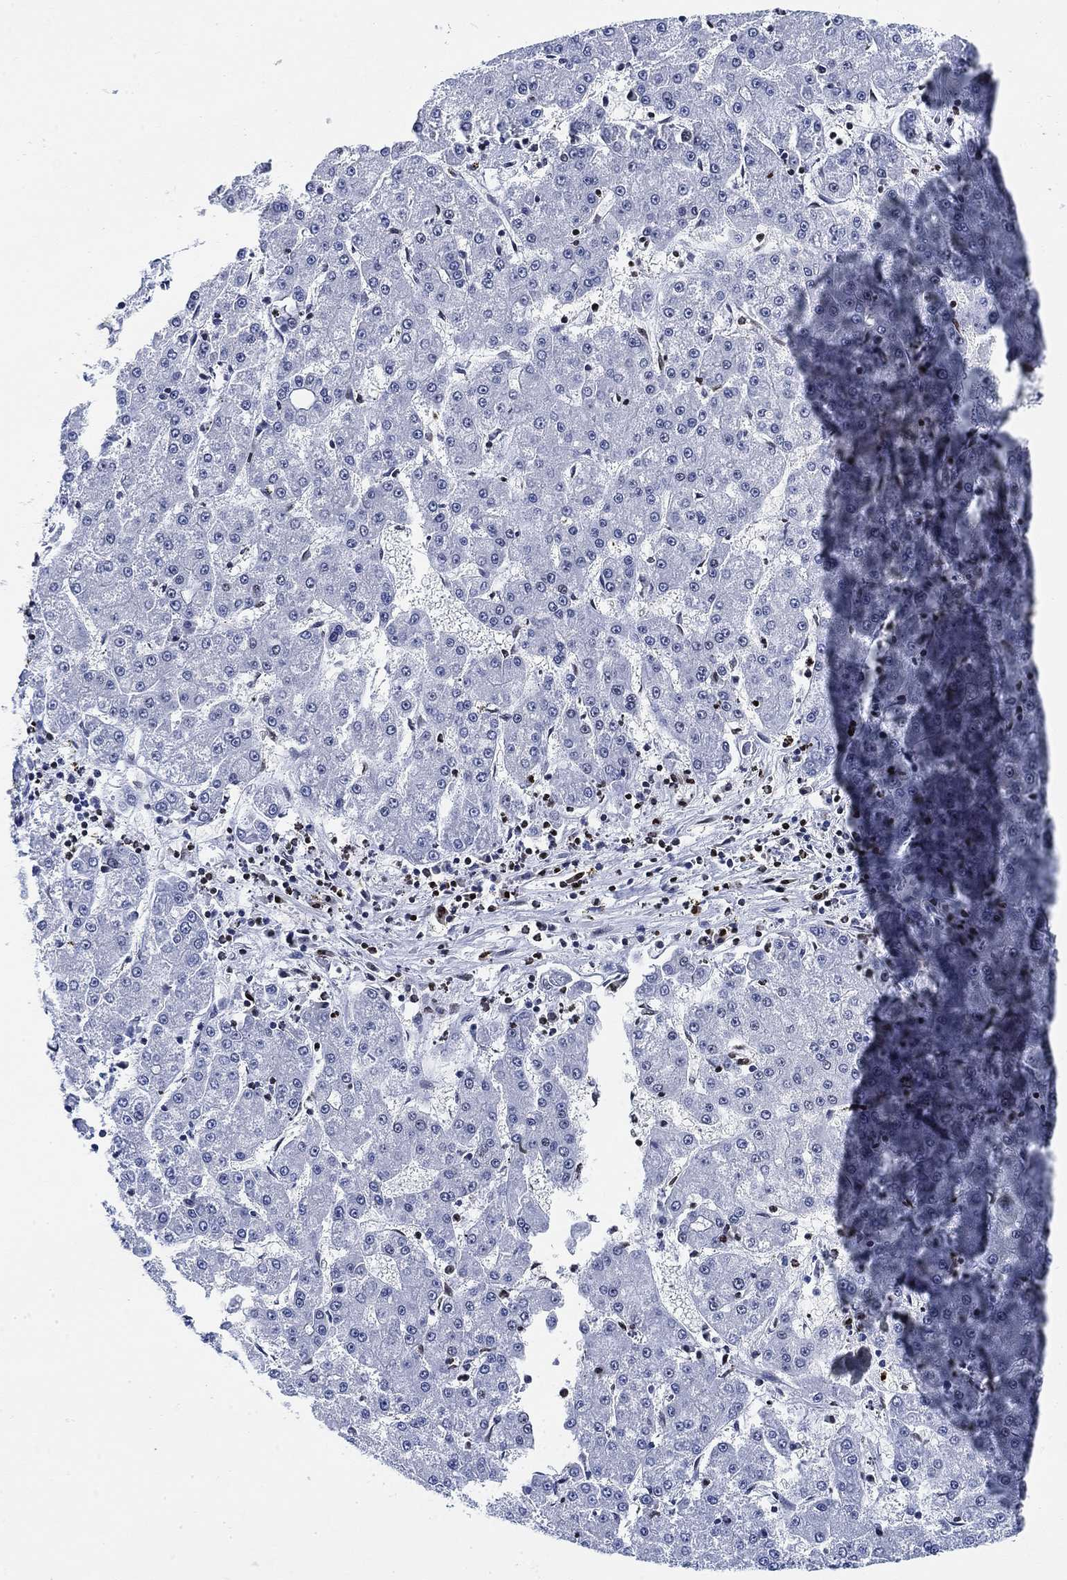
{"staining": {"intensity": "negative", "quantity": "none", "location": "none"}, "tissue": "liver cancer", "cell_type": "Tumor cells", "image_type": "cancer", "snomed": [{"axis": "morphology", "description": "Carcinoma, Hepatocellular, NOS"}, {"axis": "topography", "description": "Liver"}], "caption": "This is an immunohistochemistry (IHC) photomicrograph of liver hepatocellular carcinoma. There is no positivity in tumor cells.", "gene": "H1-10", "patient": {"sex": "male", "age": 73}}